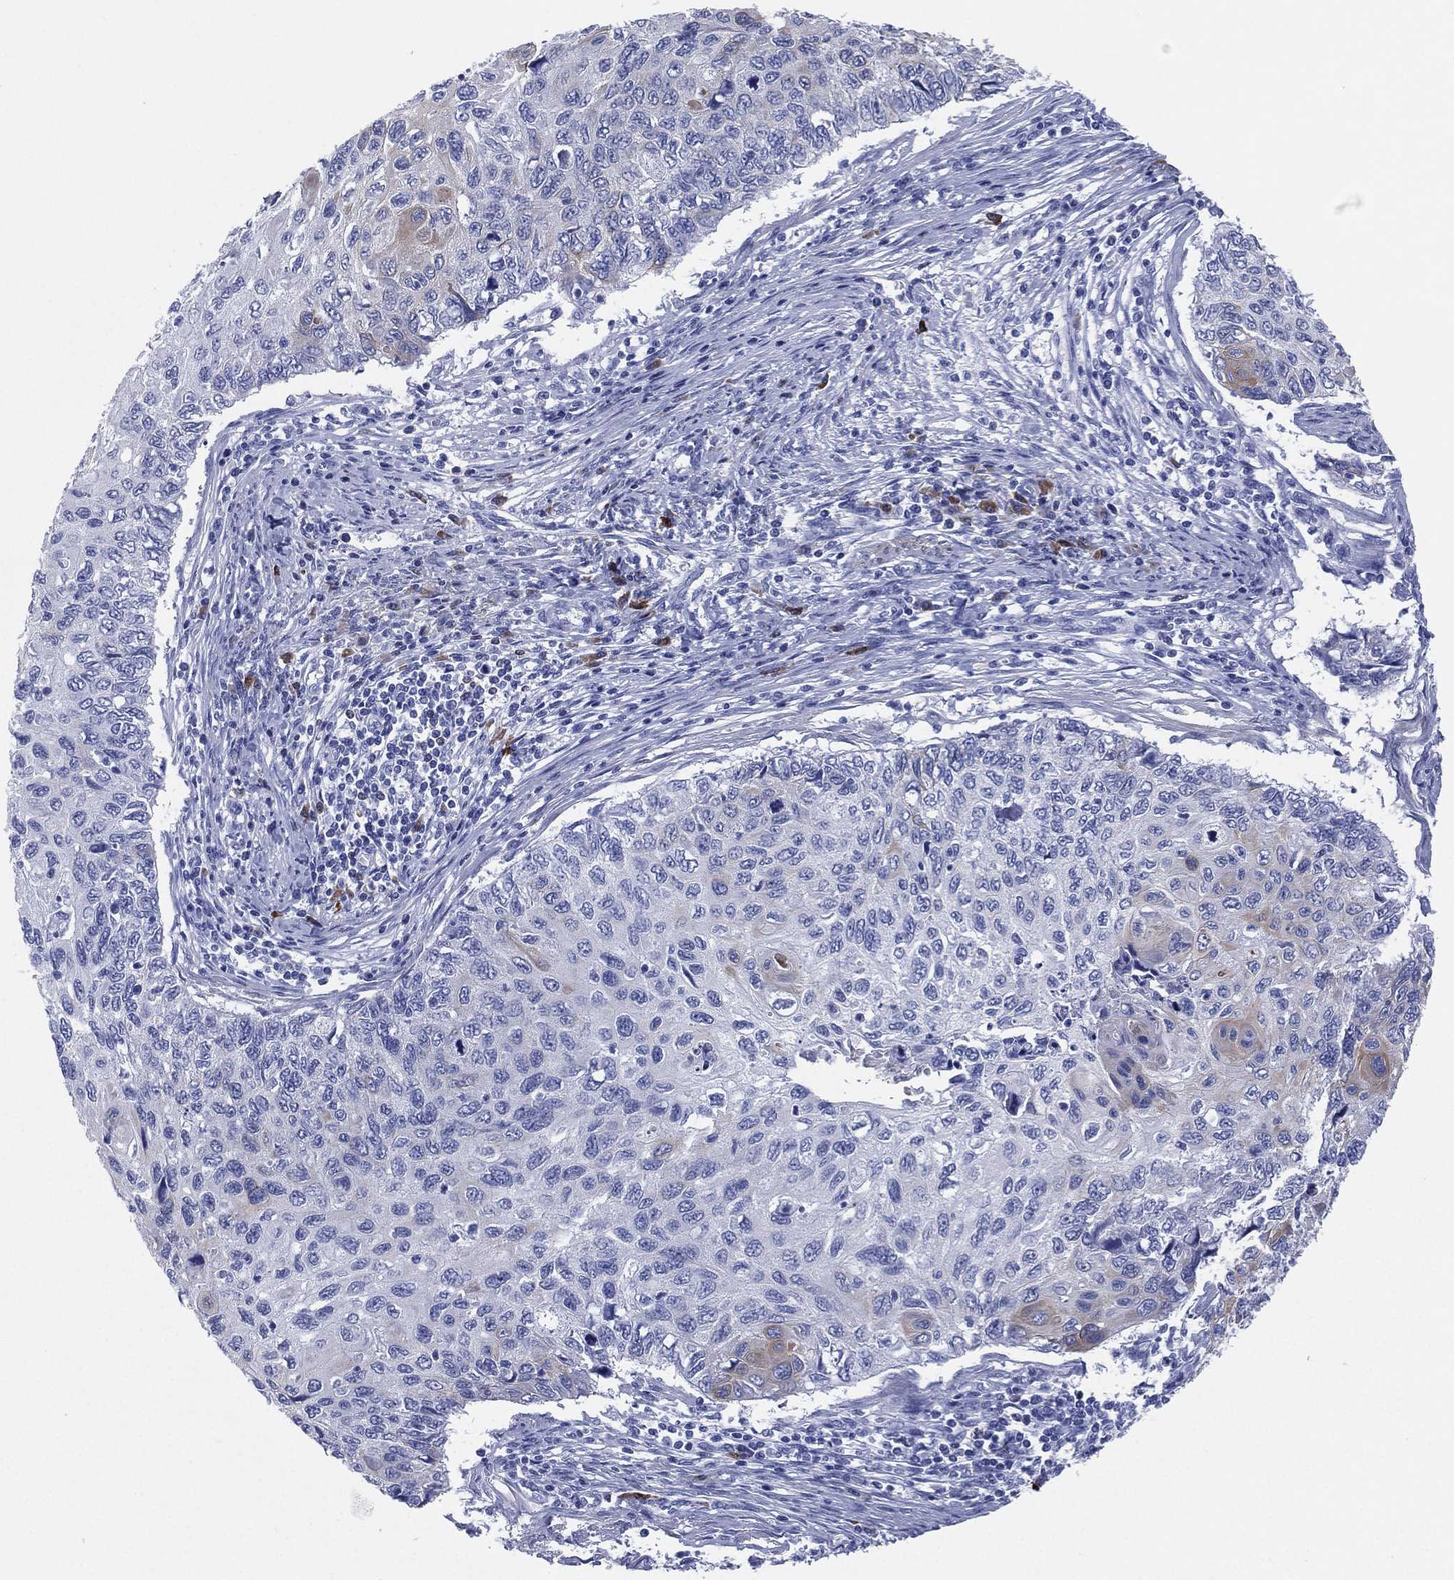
{"staining": {"intensity": "weak", "quantity": "<25%", "location": "cytoplasmic/membranous"}, "tissue": "cervical cancer", "cell_type": "Tumor cells", "image_type": "cancer", "snomed": [{"axis": "morphology", "description": "Squamous cell carcinoma, NOS"}, {"axis": "topography", "description": "Cervix"}], "caption": "DAB (3,3'-diaminobenzidine) immunohistochemical staining of human cervical squamous cell carcinoma displays no significant staining in tumor cells.", "gene": "CD79A", "patient": {"sex": "female", "age": 70}}